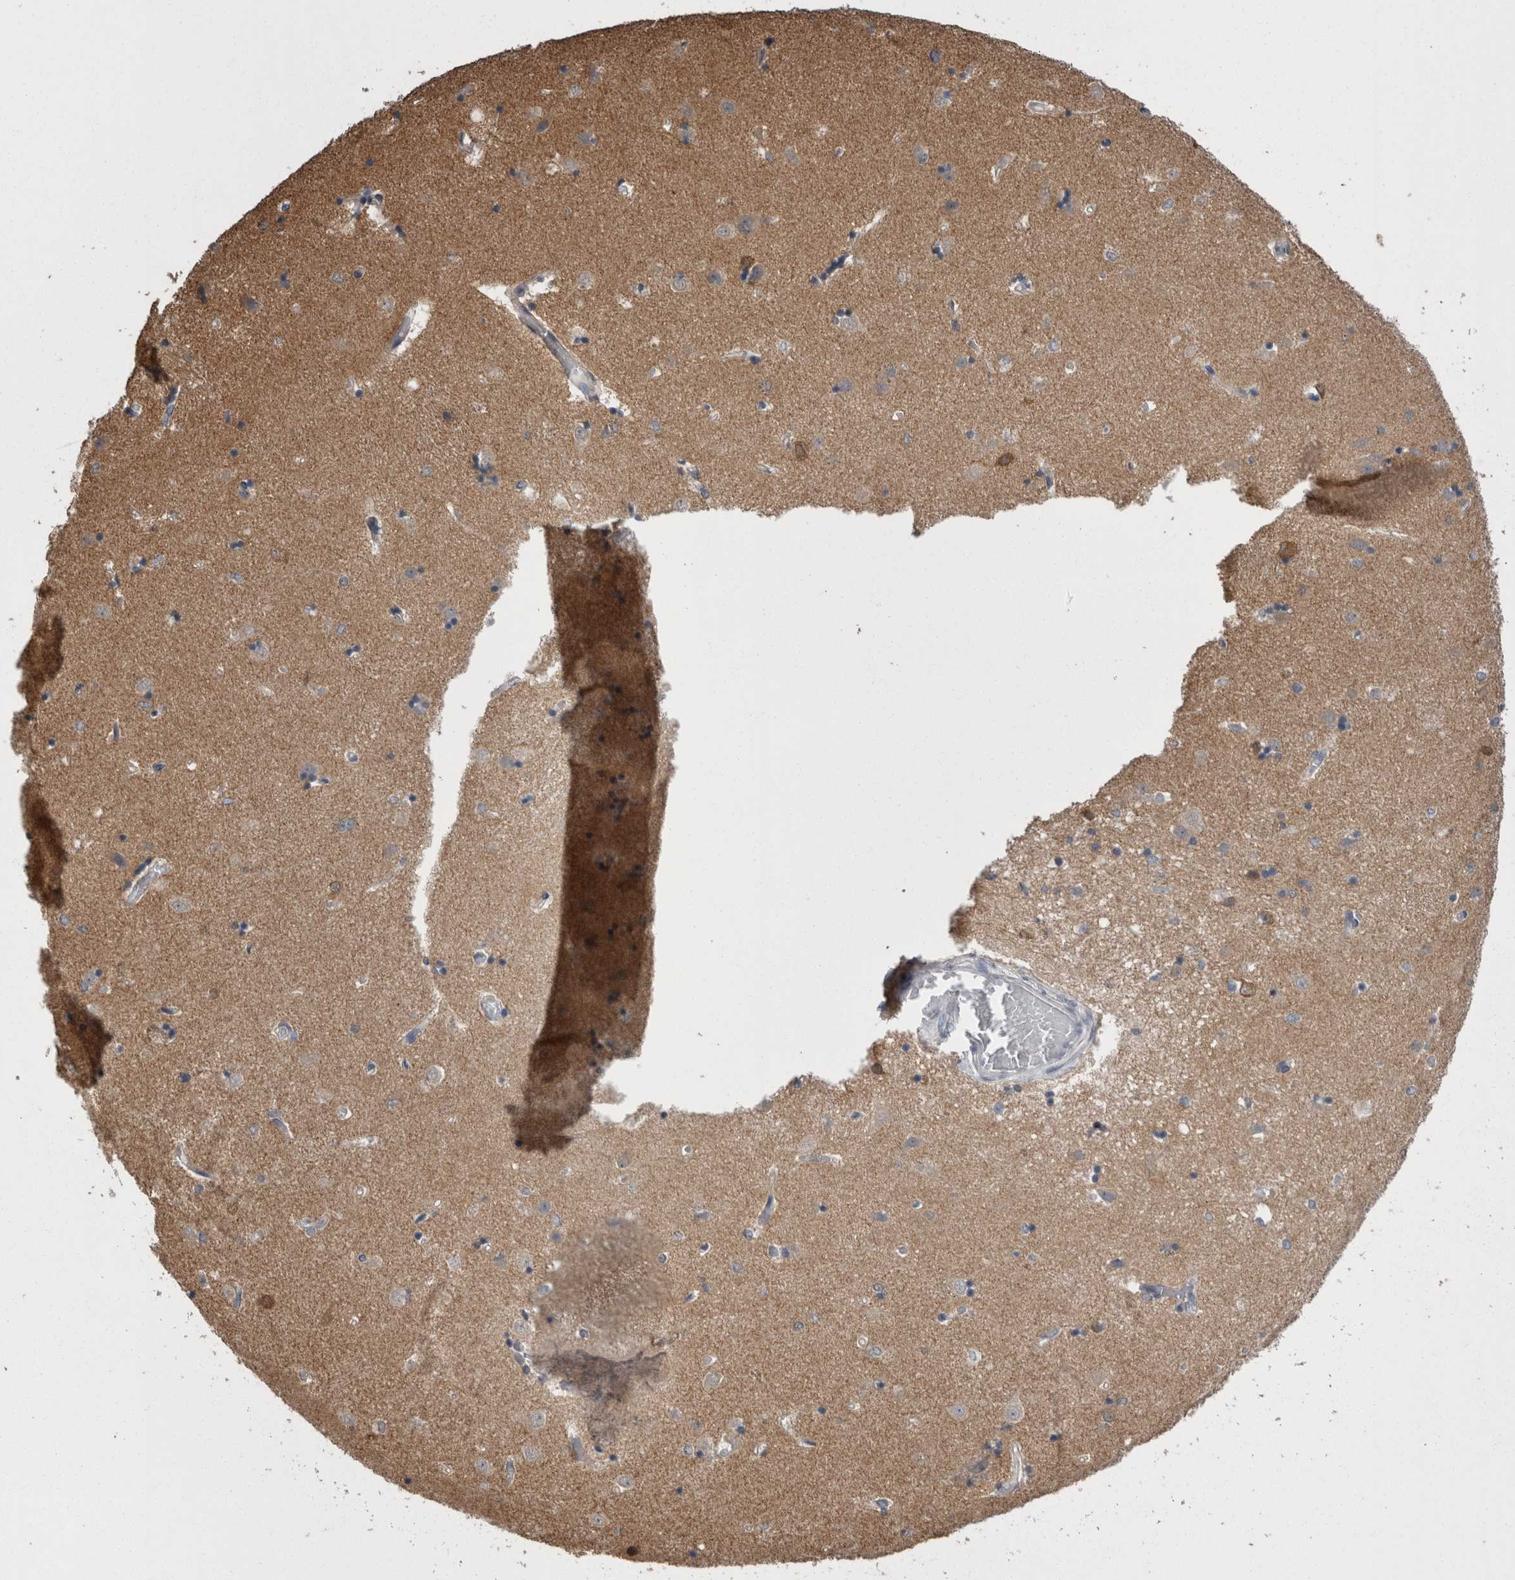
{"staining": {"intensity": "negative", "quantity": "none", "location": "none"}, "tissue": "caudate", "cell_type": "Glial cells", "image_type": "normal", "snomed": [{"axis": "morphology", "description": "Normal tissue, NOS"}, {"axis": "topography", "description": "Lateral ventricle wall"}], "caption": "This histopathology image is of unremarkable caudate stained with immunohistochemistry to label a protein in brown with the nuclei are counter-stained blue. There is no positivity in glial cells.", "gene": "DDX6", "patient": {"sex": "male", "age": 45}}